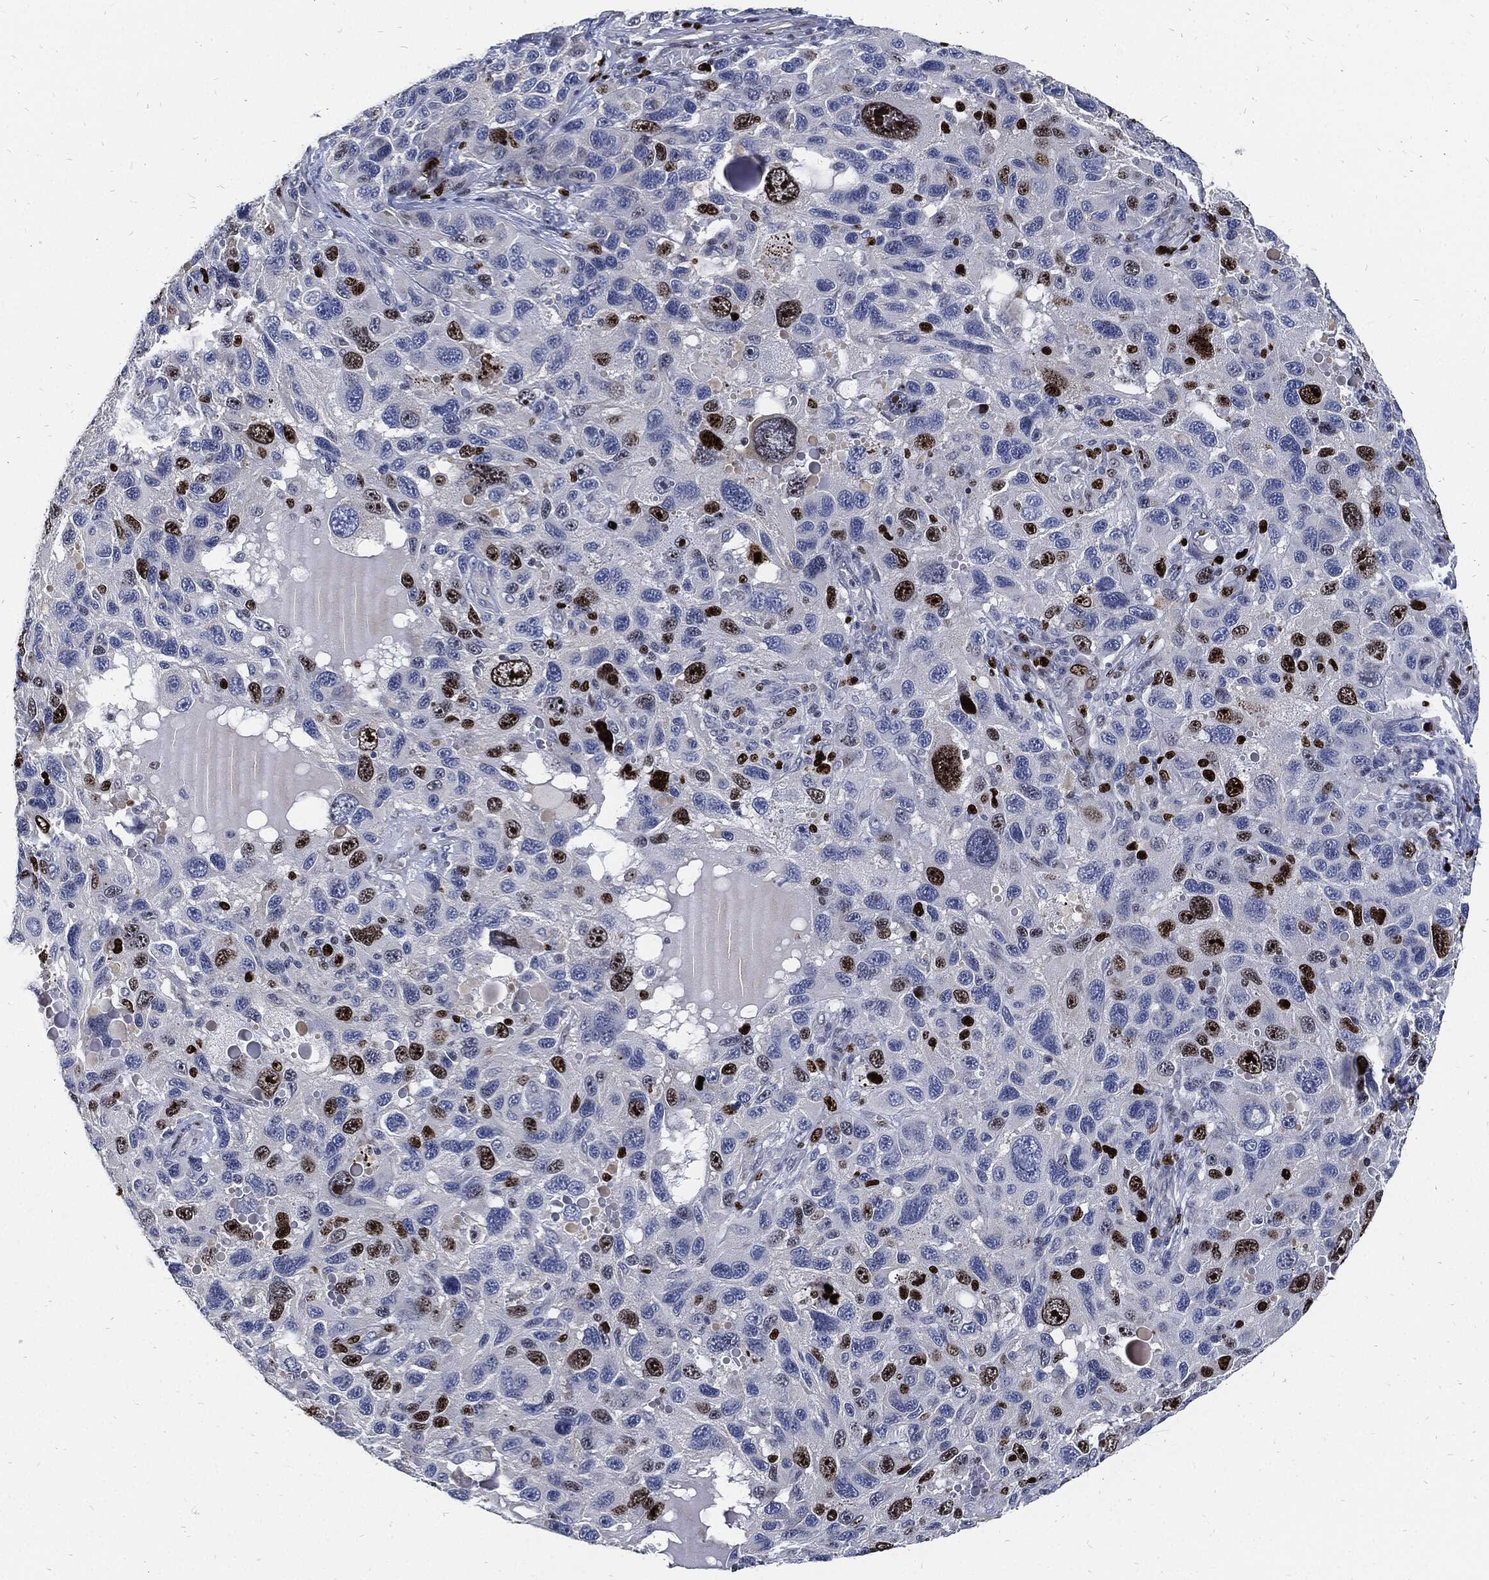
{"staining": {"intensity": "strong", "quantity": "<25%", "location": "nuclear"}, "tissue": "melanoma", "cell_type": "Tumor cells", "image_type": "cancer", "snomed": [{"axis": "morphology", "description": "Malignant melanoma, NOS"}, {"axis": "topography", "description": "Skin"}], "caption": "Brown immunohistochemical staining in human malignant melanoma reveals strong nuclear positivity in about <25% of tumor cells.", "gene": "MKI67", "patient": {"sex": "male", "age": 53}}